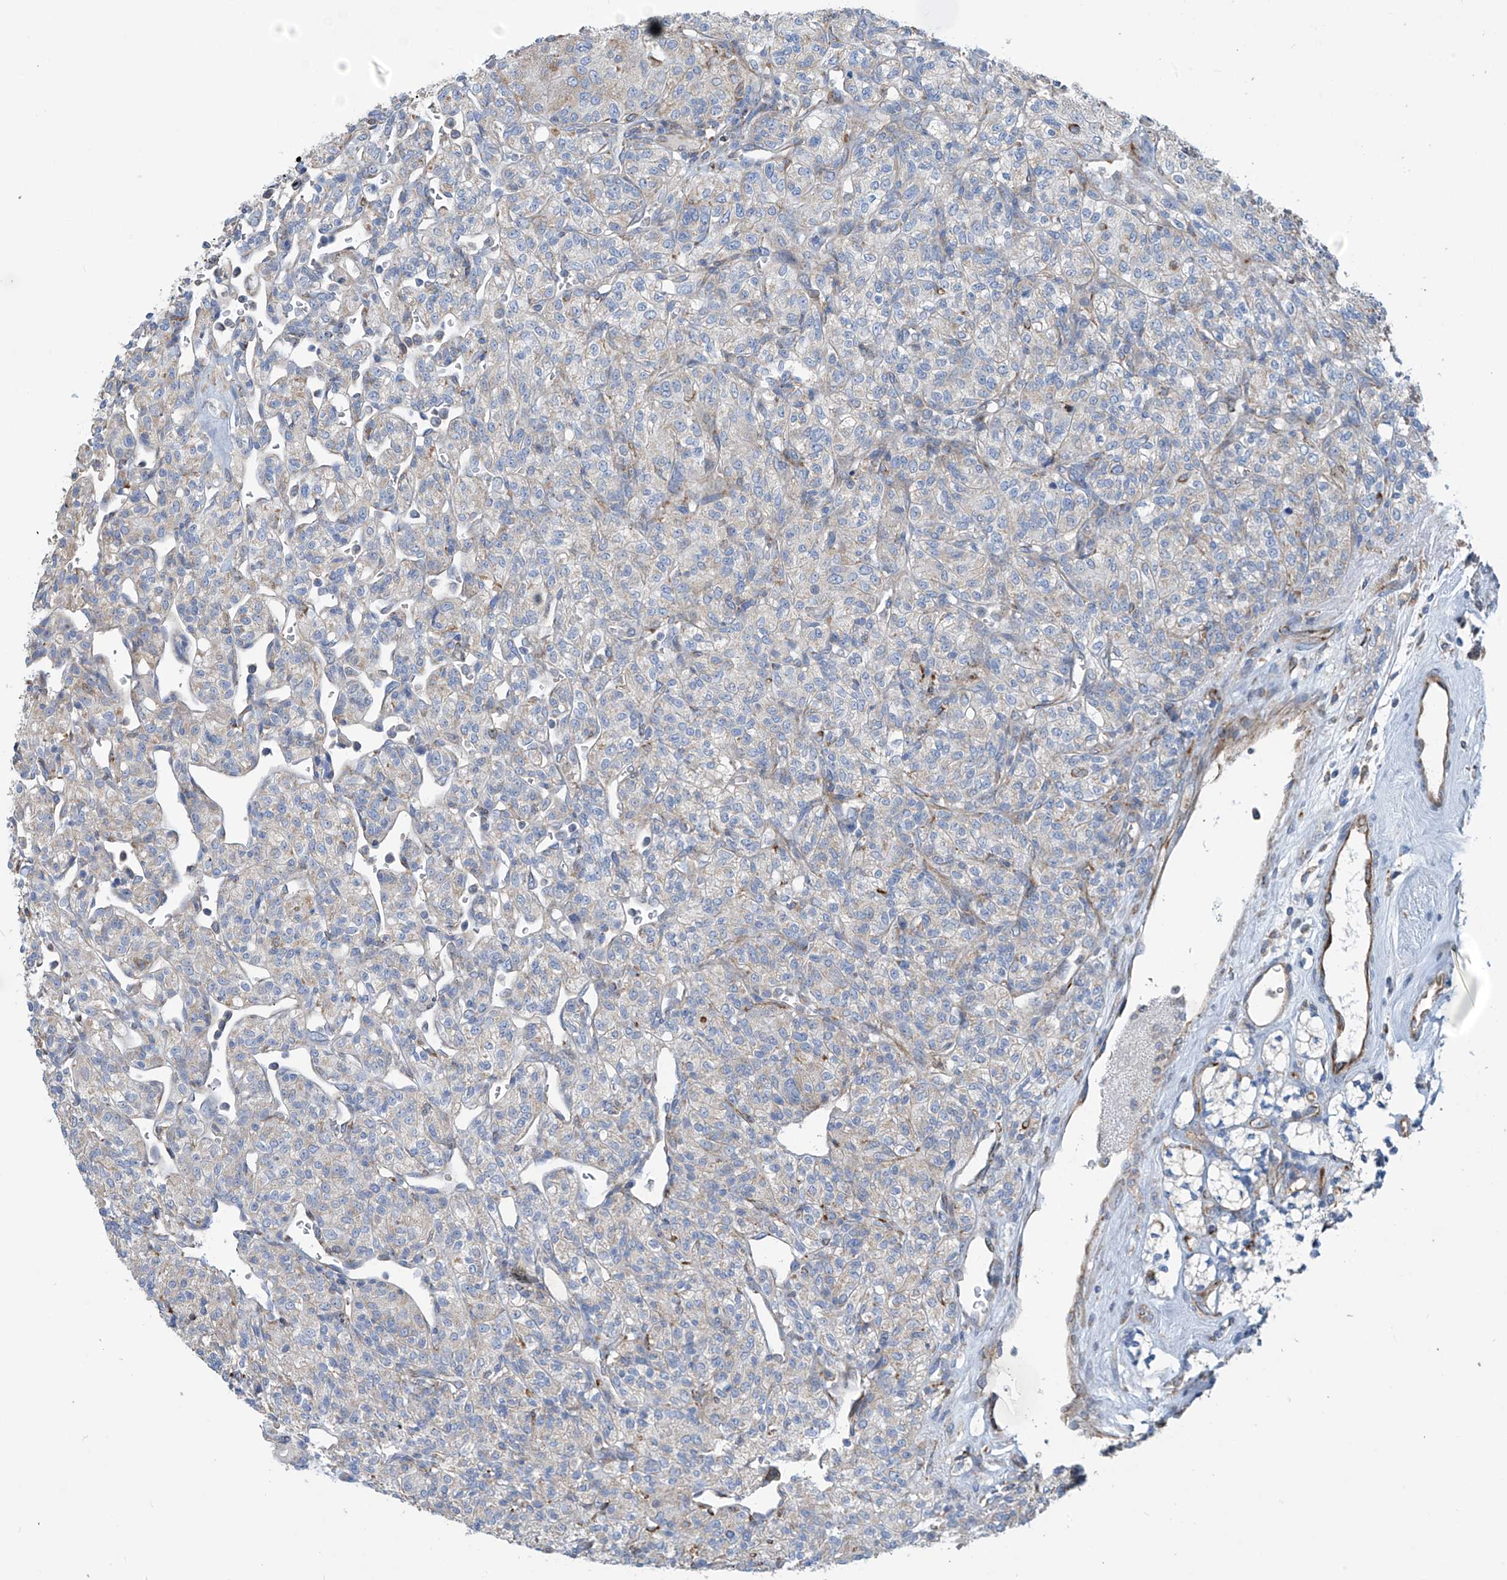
{"staining": {"intensity": "negative", "quantity": "none", "location": "none"}, "tissue": "renal cancer", "cell_type": "Tumor cells", "image_type": "cancer", "snomed": [{"axis": "morphology", "description": "Adenocarcinoma, NOS"}, {"axis": "topography", "description": "Kidney"}], "caption": "Photomicrograph shows no protein positivity in tumor cells of renal cancer (adenocarcinoma) tissue.", "gene": "EIF5B", "patient": {"sex": "male", "age": 77}}